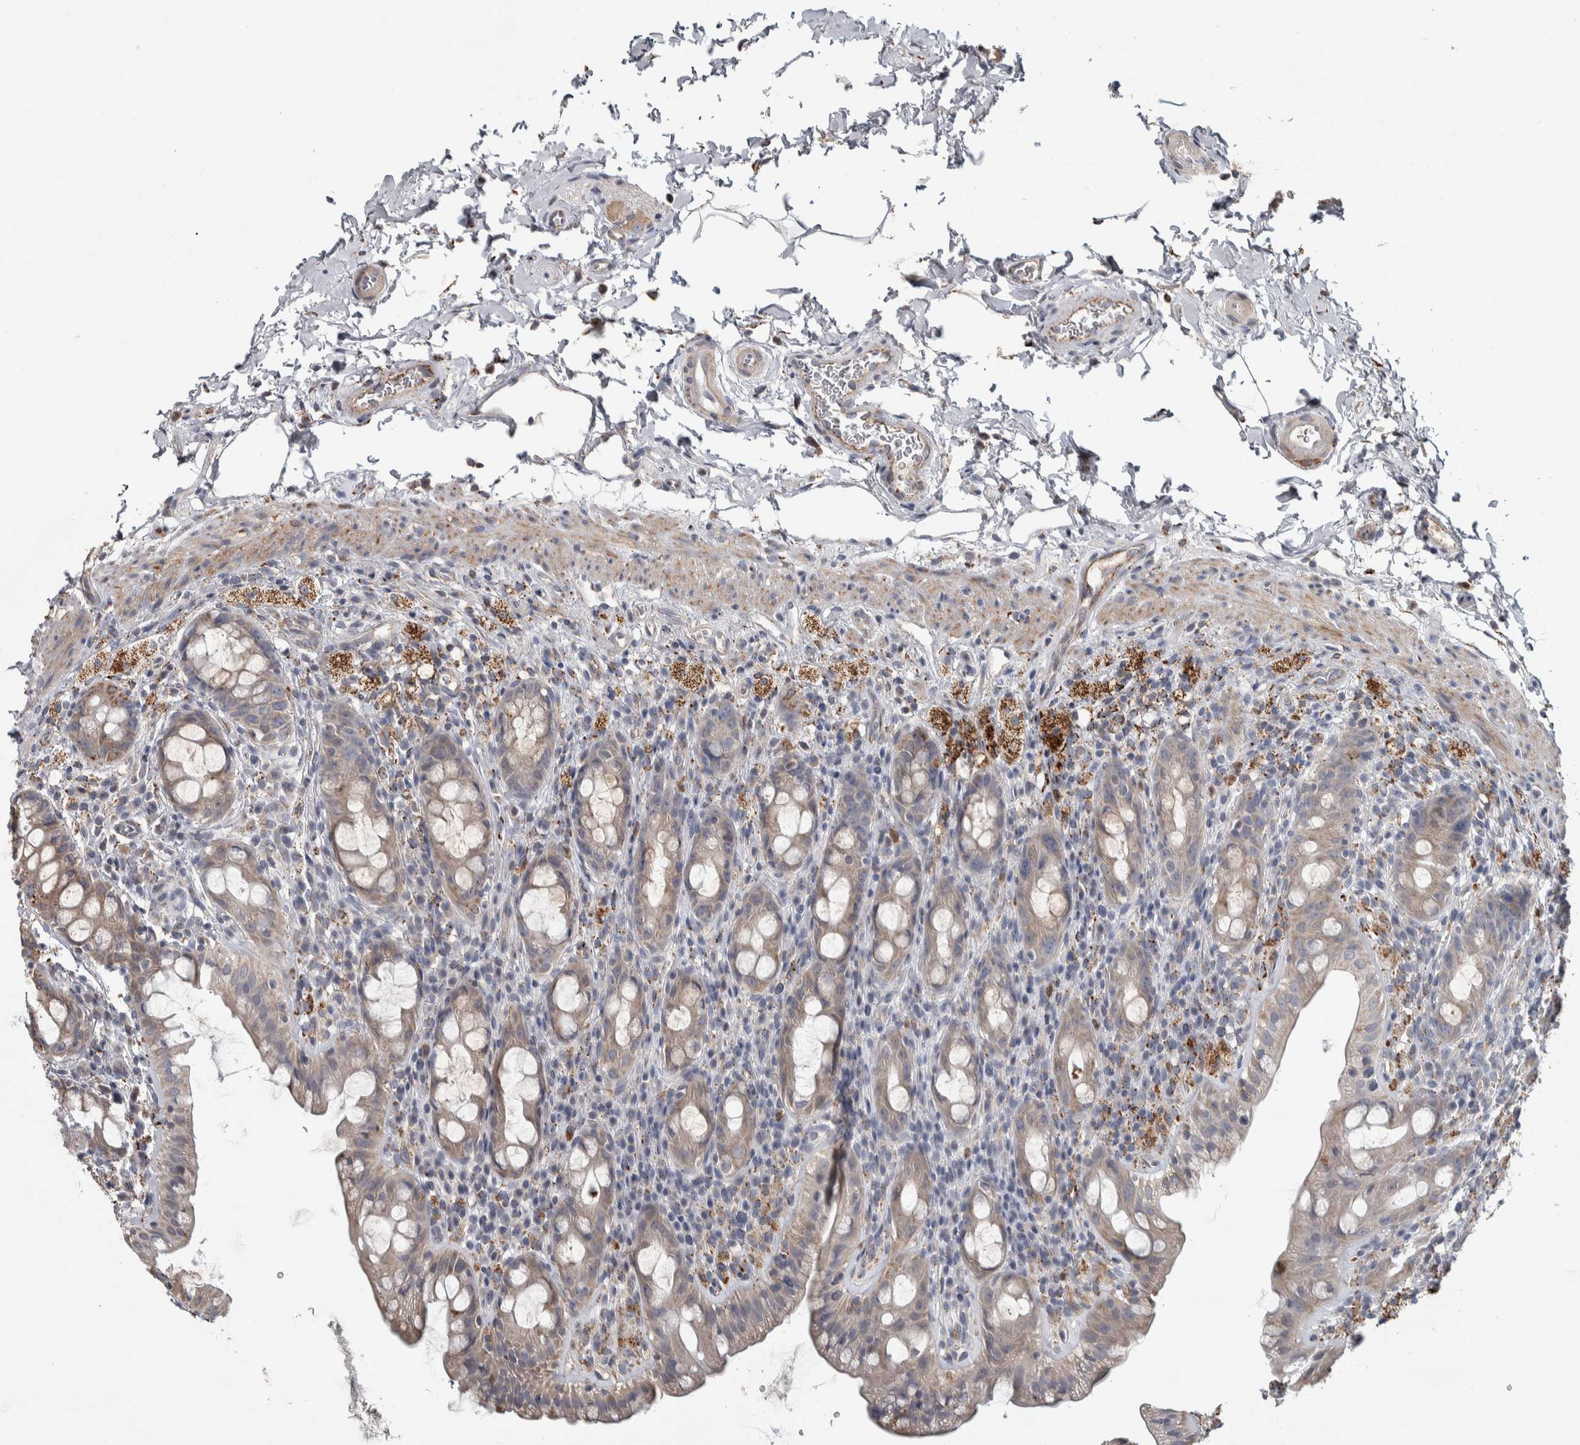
{"staining": {"intensity": "weak", "quantity": "<25%", "location": "cytoplasmic/membranous"}, "tissue": "rectum", "cell_type": "Glandular cells", "image_type": "normal", "snomed": [{"axis": "morphology", "description": "Normal tissue, NOS"}, {"axis": "topography", "description": "Rectum"}], "caption": "Immunohistochemical staining of benign rectum exhibits no significant positivity in glandular cells. (Immunohistochemistry, brightfield microscopy, high magnification).", "gene": "FAM78A", "patient": {"sex": "male", "age": 44}}